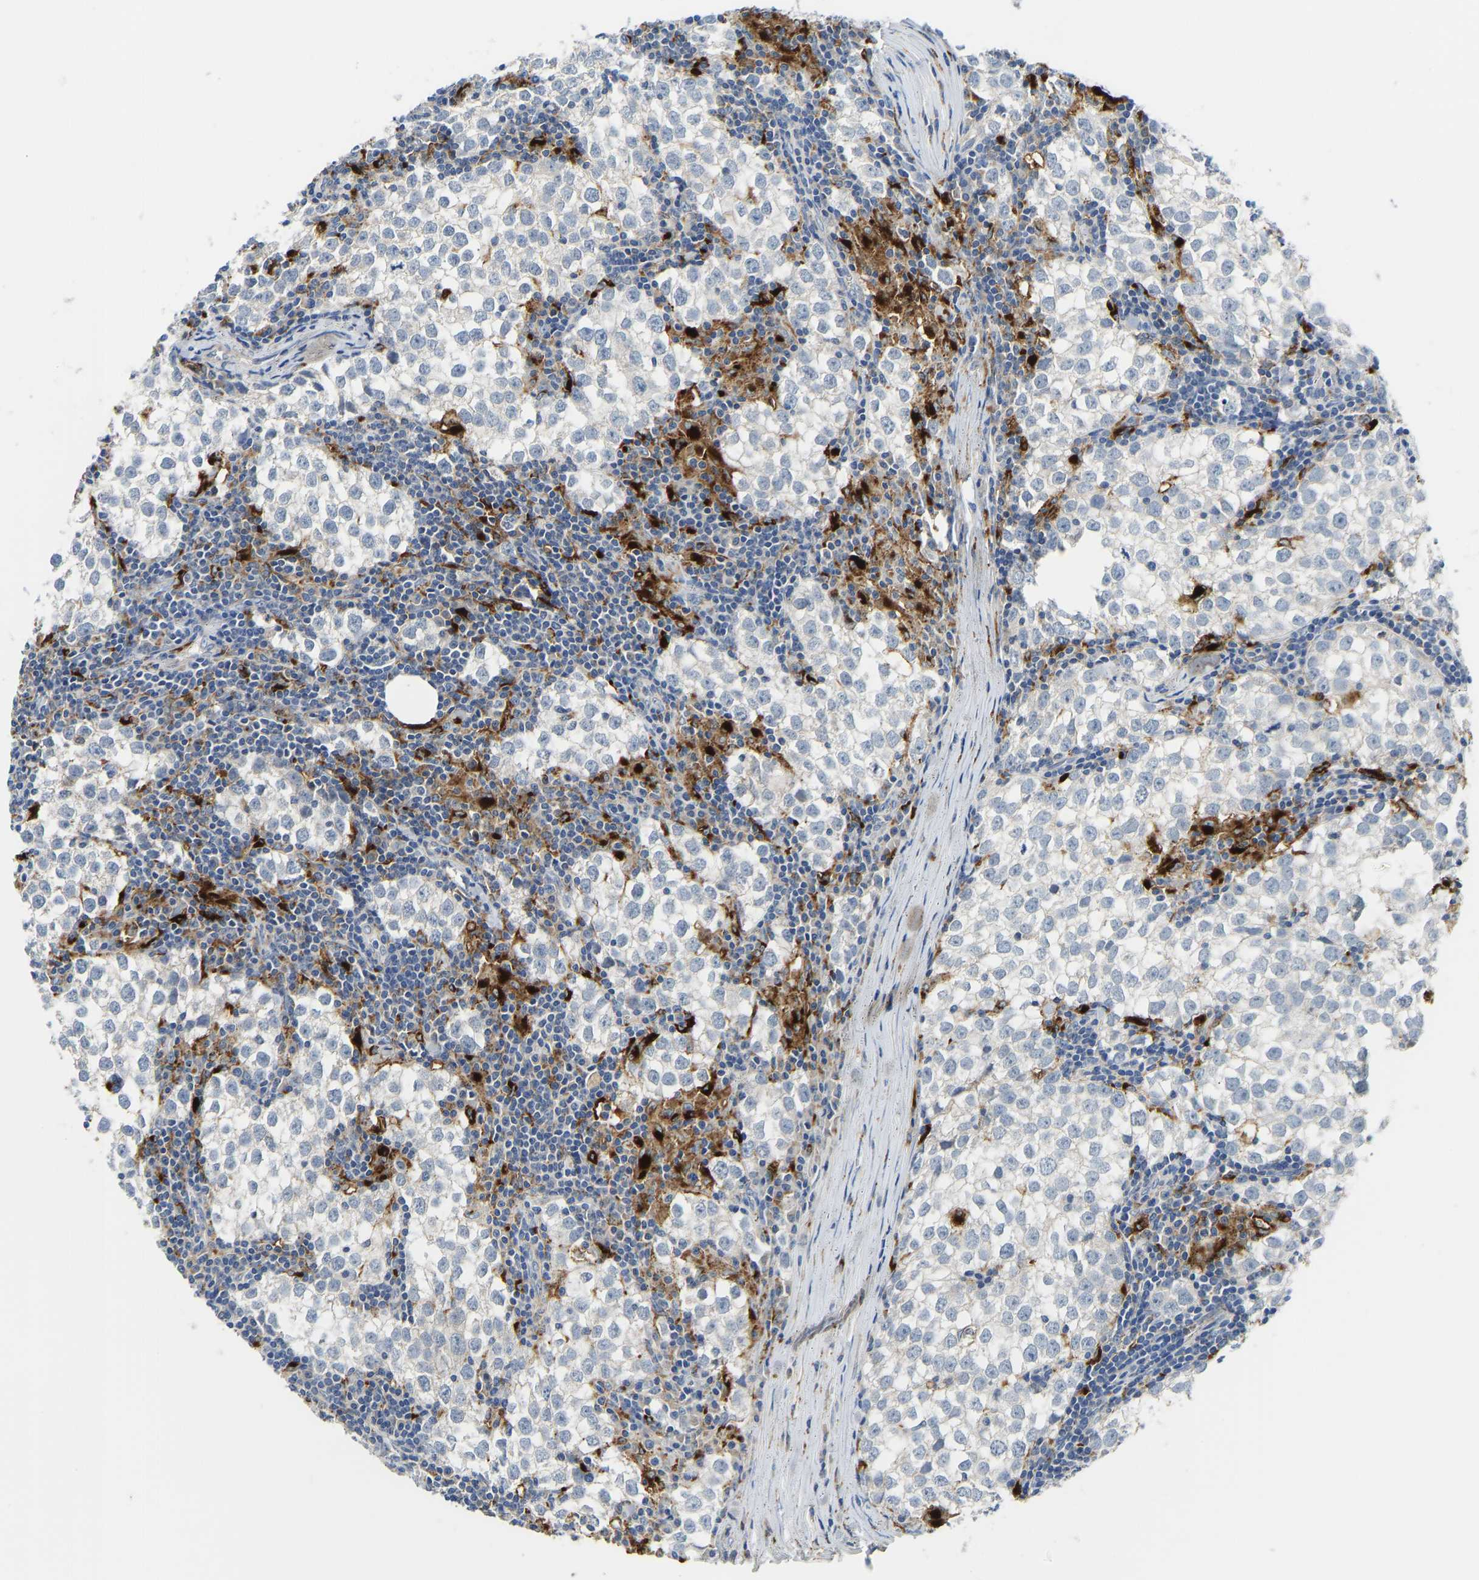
{"staining": {"intensity": "negative", "quantity": "none", "location": "none"}, "tissue": "testis cancer", "cell_type": "Tumor cells", "image_type": "cancer", "snomed": [{"axis": "morphology", "description": "Seminoma, NOS"}, {"axis": "morphology", "description": "Carcinoma, Embryonal, NOS"}, {"axis": "topography", "description": "Testis"}], "caption": "High power microscopy micrograph of an immunohistochemistry image of testis cancer (embryonal carcinoma), revealing no significant expression in tumor cells.", "gene": "ATP6V1E1", "patient": {"sex": "male", "age": 36}}